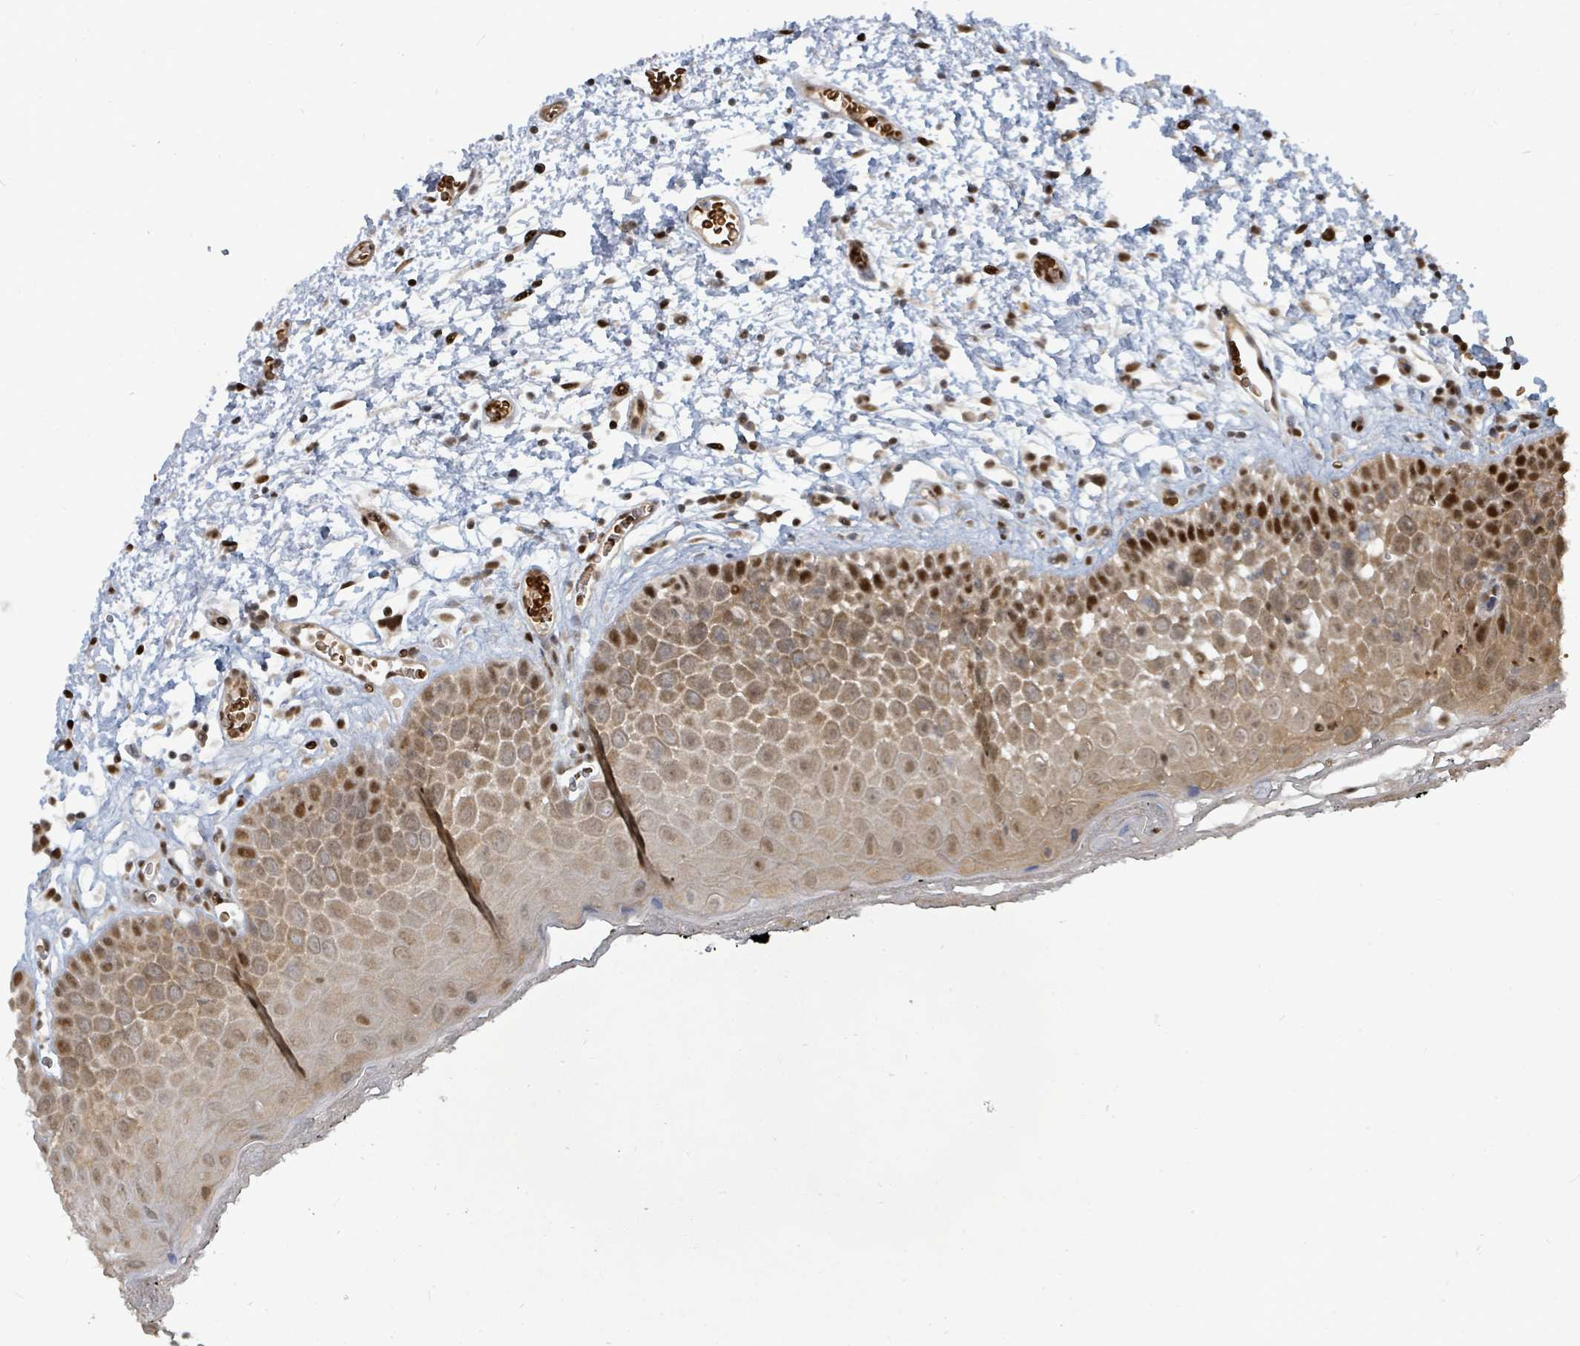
{"staining": {"intensity": "strong", "quantity": ">75%", "location": "cytoplasmic/membranous,nuclear"}, "tissue": "oral mucosa", "cell_type": "Squamous epithelial cells", "image_type": "normal", "snomed": [{"axis": "morphology", "description": "Normal tissue, NOS"}, {"axis": "morphology", "description": "Squamous cell carcinoma, NOS"}, {"axis": "topography", "description": "Oral tissue"}, {"axis": "topography", "description": "Tounge, NOS"}, {"axis": "topography", "description": "Head-Neck"}], "caption": "High-power microscopy captured an immunohistochemistry micrograph of unremarkable oral mucosa, revealing strong cytoplasmic/membranous,nuclear expression in about >75% of squamous epithelial cells. Nuclei are stained in blue.", "gene": "TRDMT1", "patient": {"sex": "male", "age": 76}}